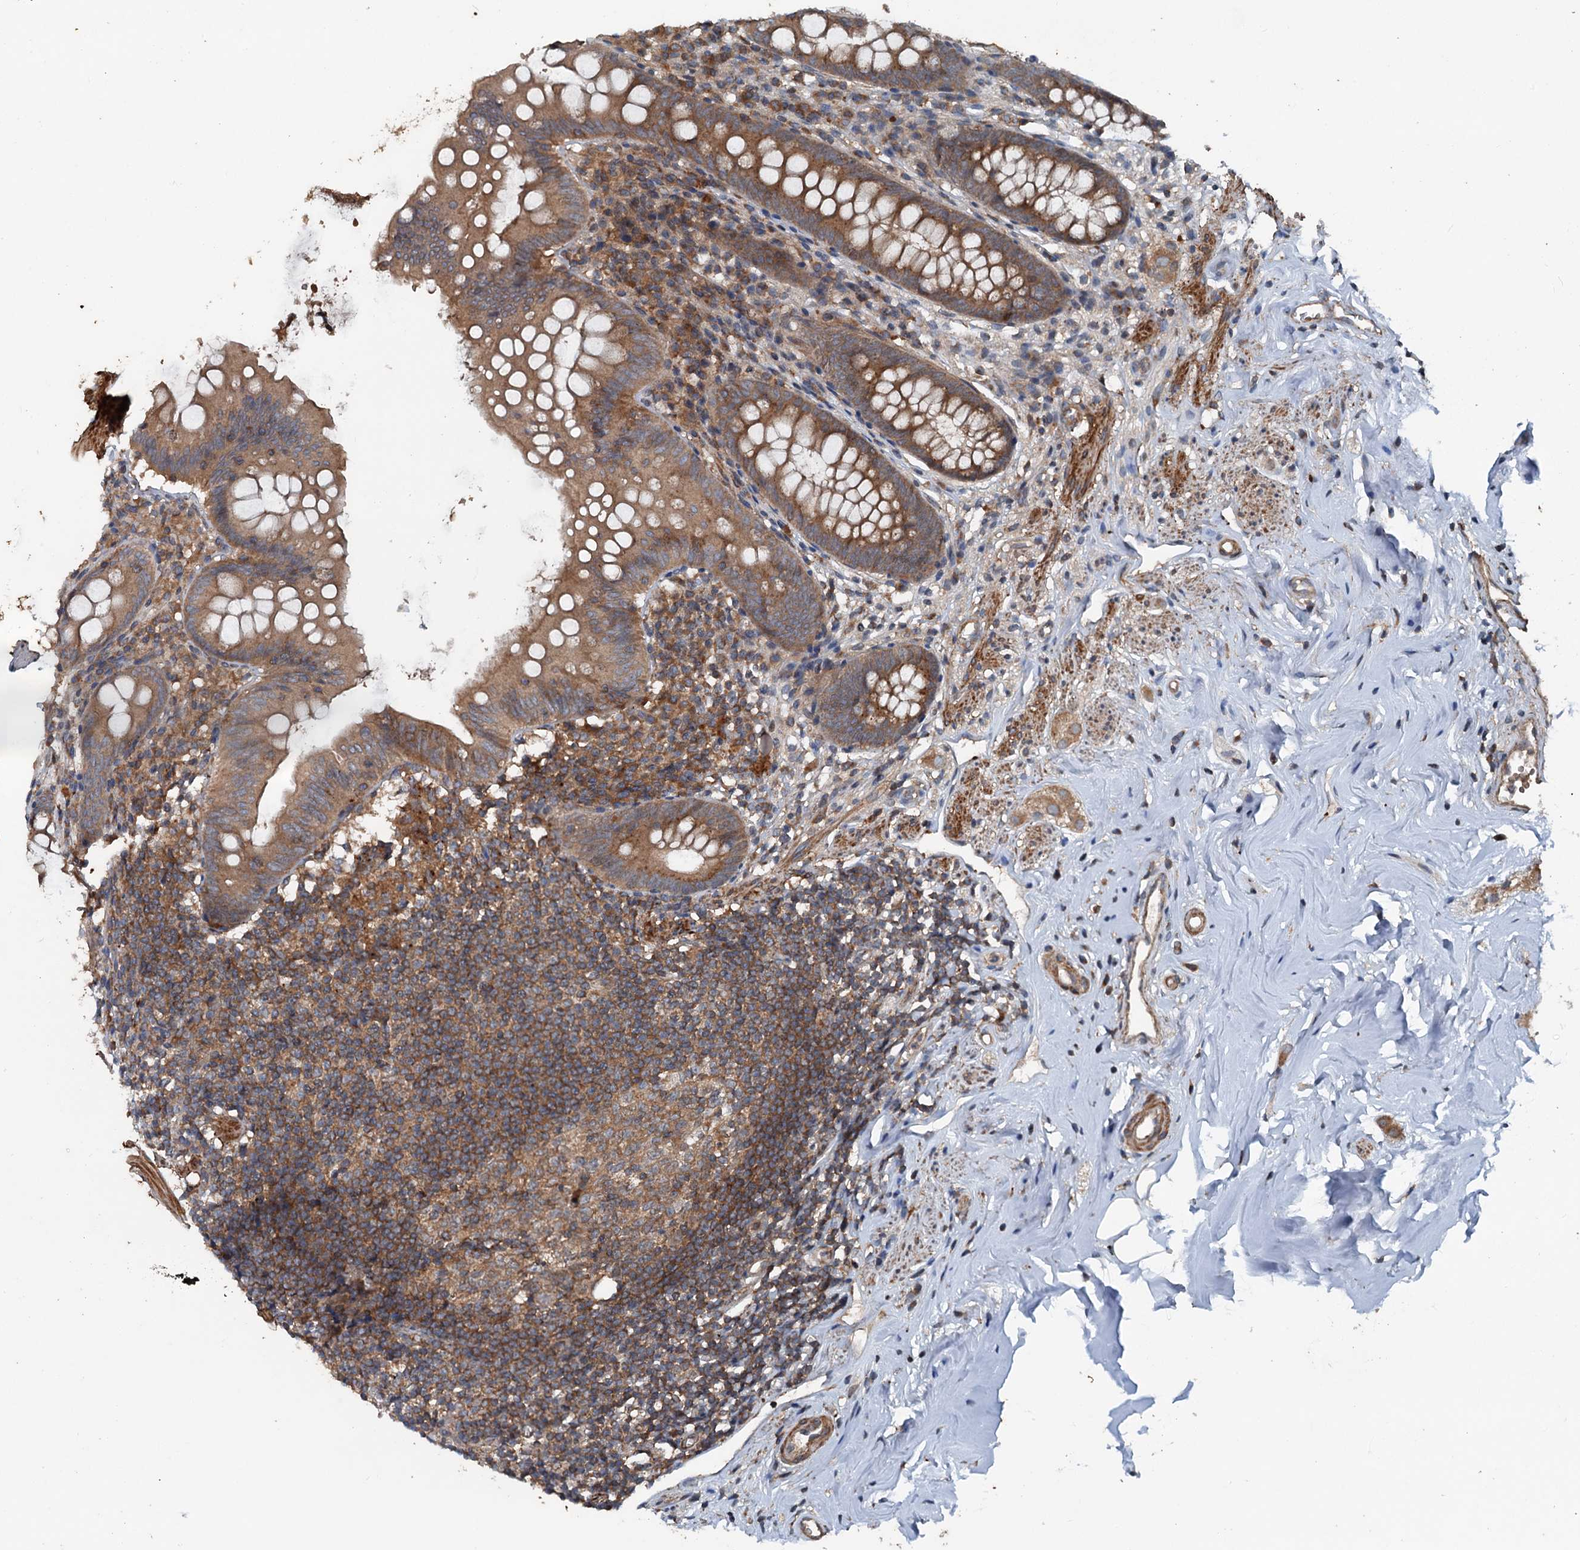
{"staining": {"intensity": "moderate", "quantity": "25%-75%", "location": "cytoplasmic/membranous"}, "tissue": "appendix", "cell_type": "Glandular cells", "image_type": "normal", "snomed": [{"axis": "morphology", "description": "Normal tissue, NOS"}, {"axis": "topography", "description": "Appendix"}], "caption": "Normal appendix shows moderate cytoplasmic/membranous expression in about 25%-75% of glandular cells, visualized by immunohistochemistry. The staining was performed using DAB, with brown indicating positive protein expression. Nuclei are stained blue with hematoxylin.", "gene": "TEDC1", "patient": {"sex": "female", "age": 51}}